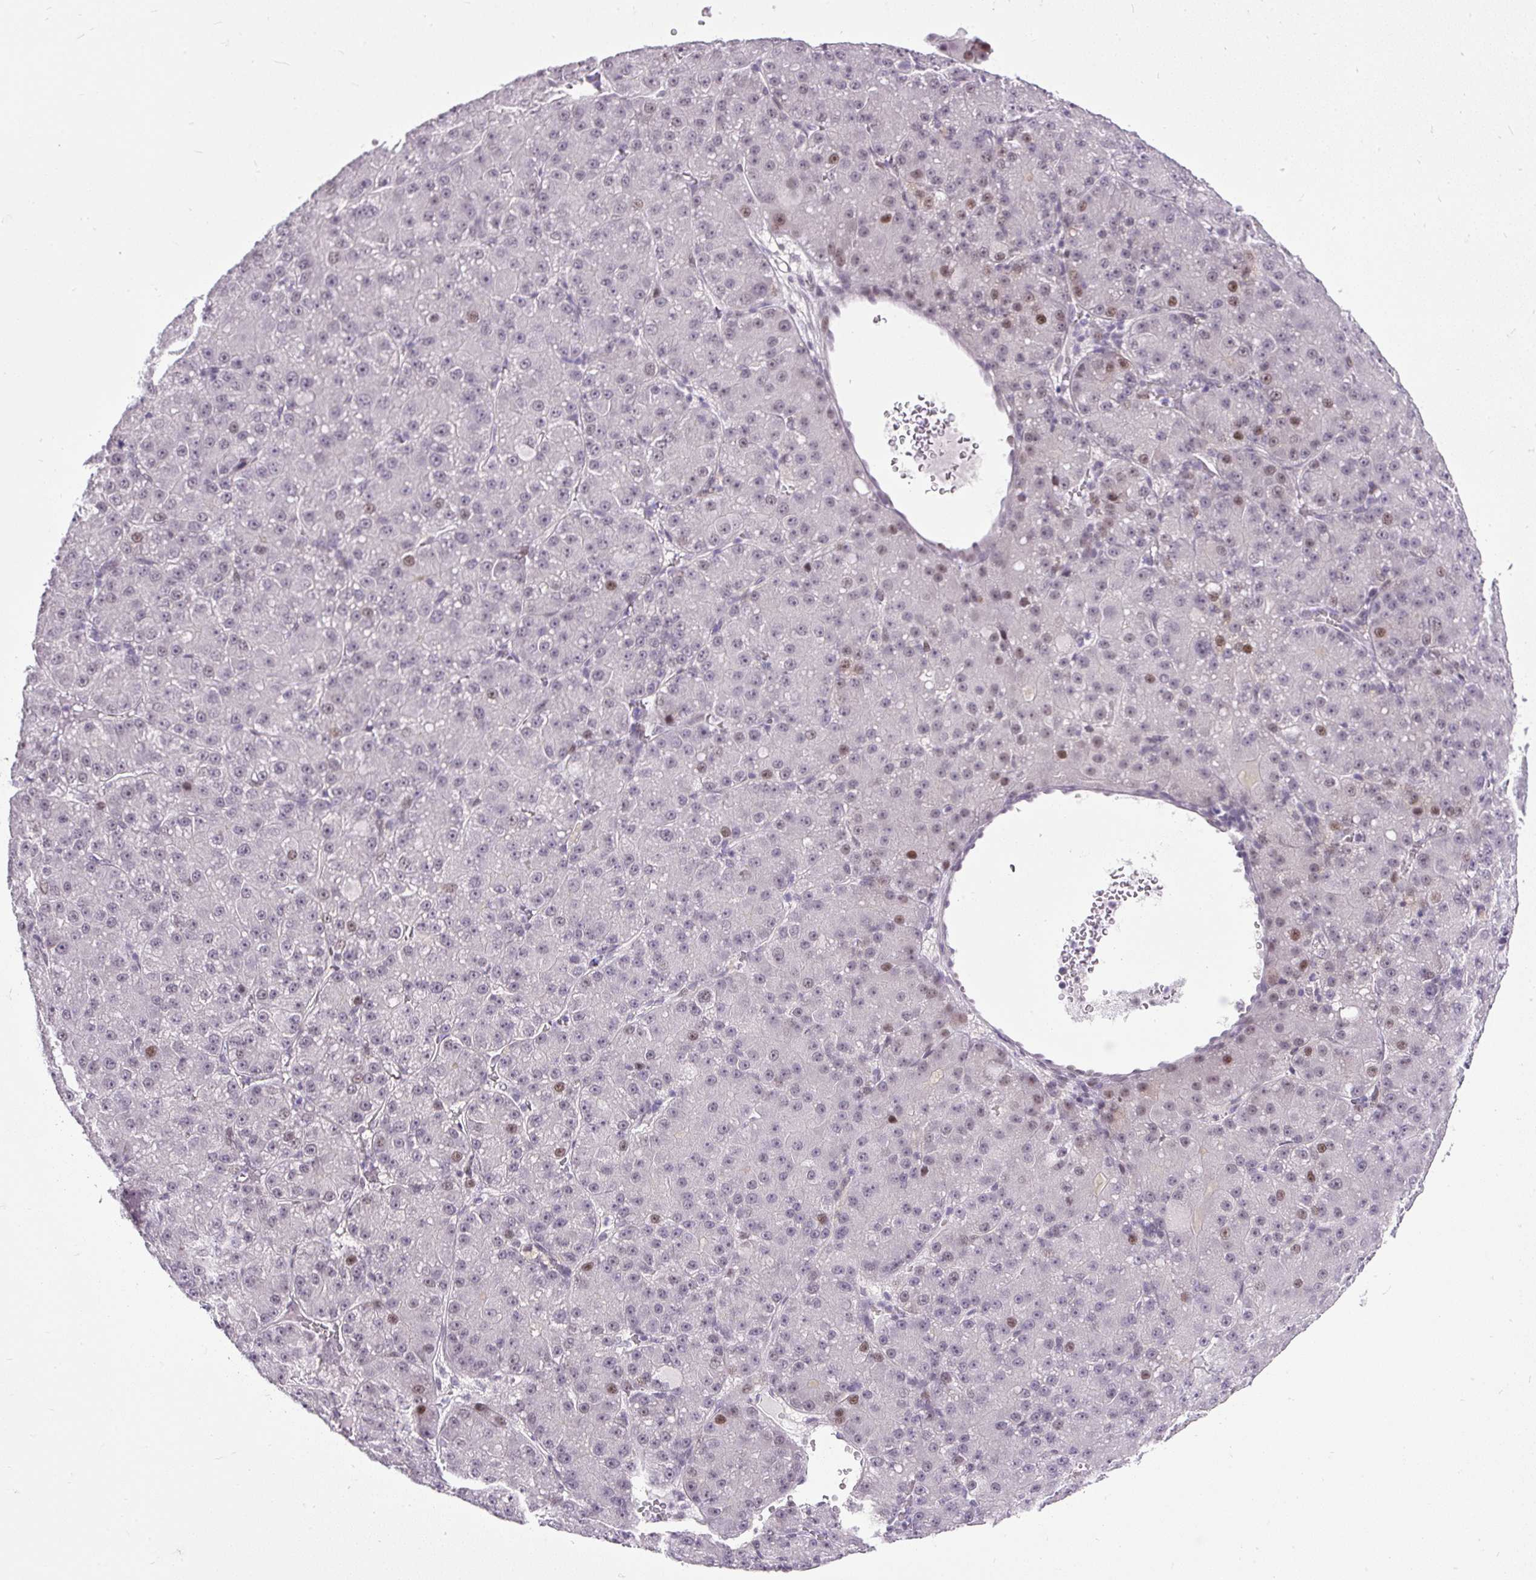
{"staining": {"intensity": "weak", "quantity": "<25%", "location": "nuclear"}, "tissue": "liver cancer", "cell_type": "Tumor cells", "image_type": "cancer", "snomed": [{"axis": "morphology", "description": "Carcinoma, Hepatocellular, NOS"}, {"axis": "topography", "description": "Liver"}], "caption": "DAB immunohistochemical staining of hepatocellular carcinoma (liver) shows no significant staining in tumor cells. (DAB immunohistochemistry (IHC) visualized using brightfield microscopy, high magnification).", "gene": "WNT10B", "patient": {"sex": "male", "age": 67}}